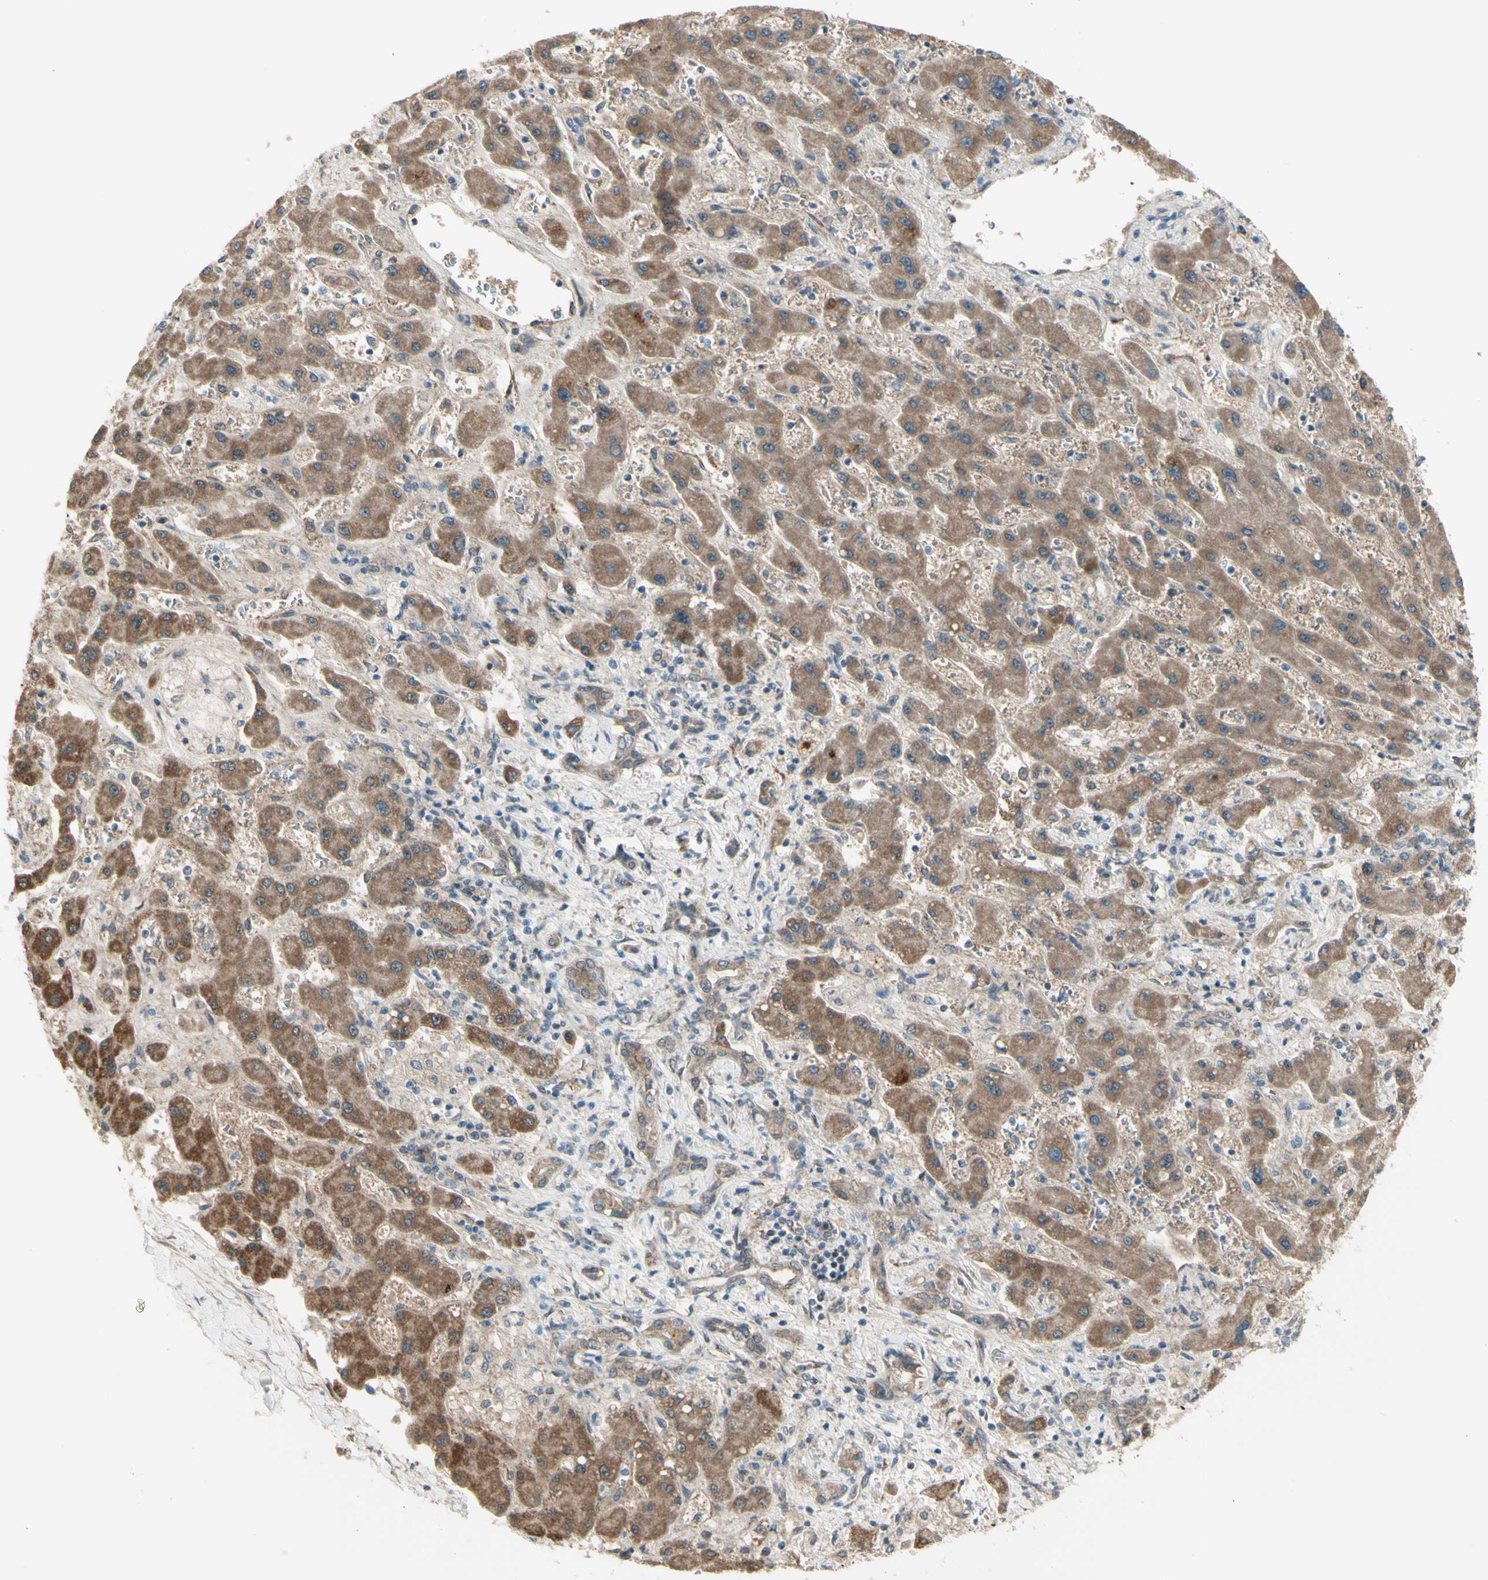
{"staining": {"intensity": "moderate", "quantity": "25%-75%", "location": "cytoplasmic/membranous"}, "tissue": "liver cancer", "cell_type": "Tumor cells", "image_type": "cancer", "snomed": [{"axis": "morphology", "description": "Cholangiocarcinoma"}, {"axis": "topography", "description": "Liver"}], "caption": "Brown immunohistochemical staining in liver cancer reveals moderate cytoplasmic/membranous positivity in about 25%-75% of tumor cells.", "gene": "NAXD", "patient": {"sex": "male", "age": 50}}